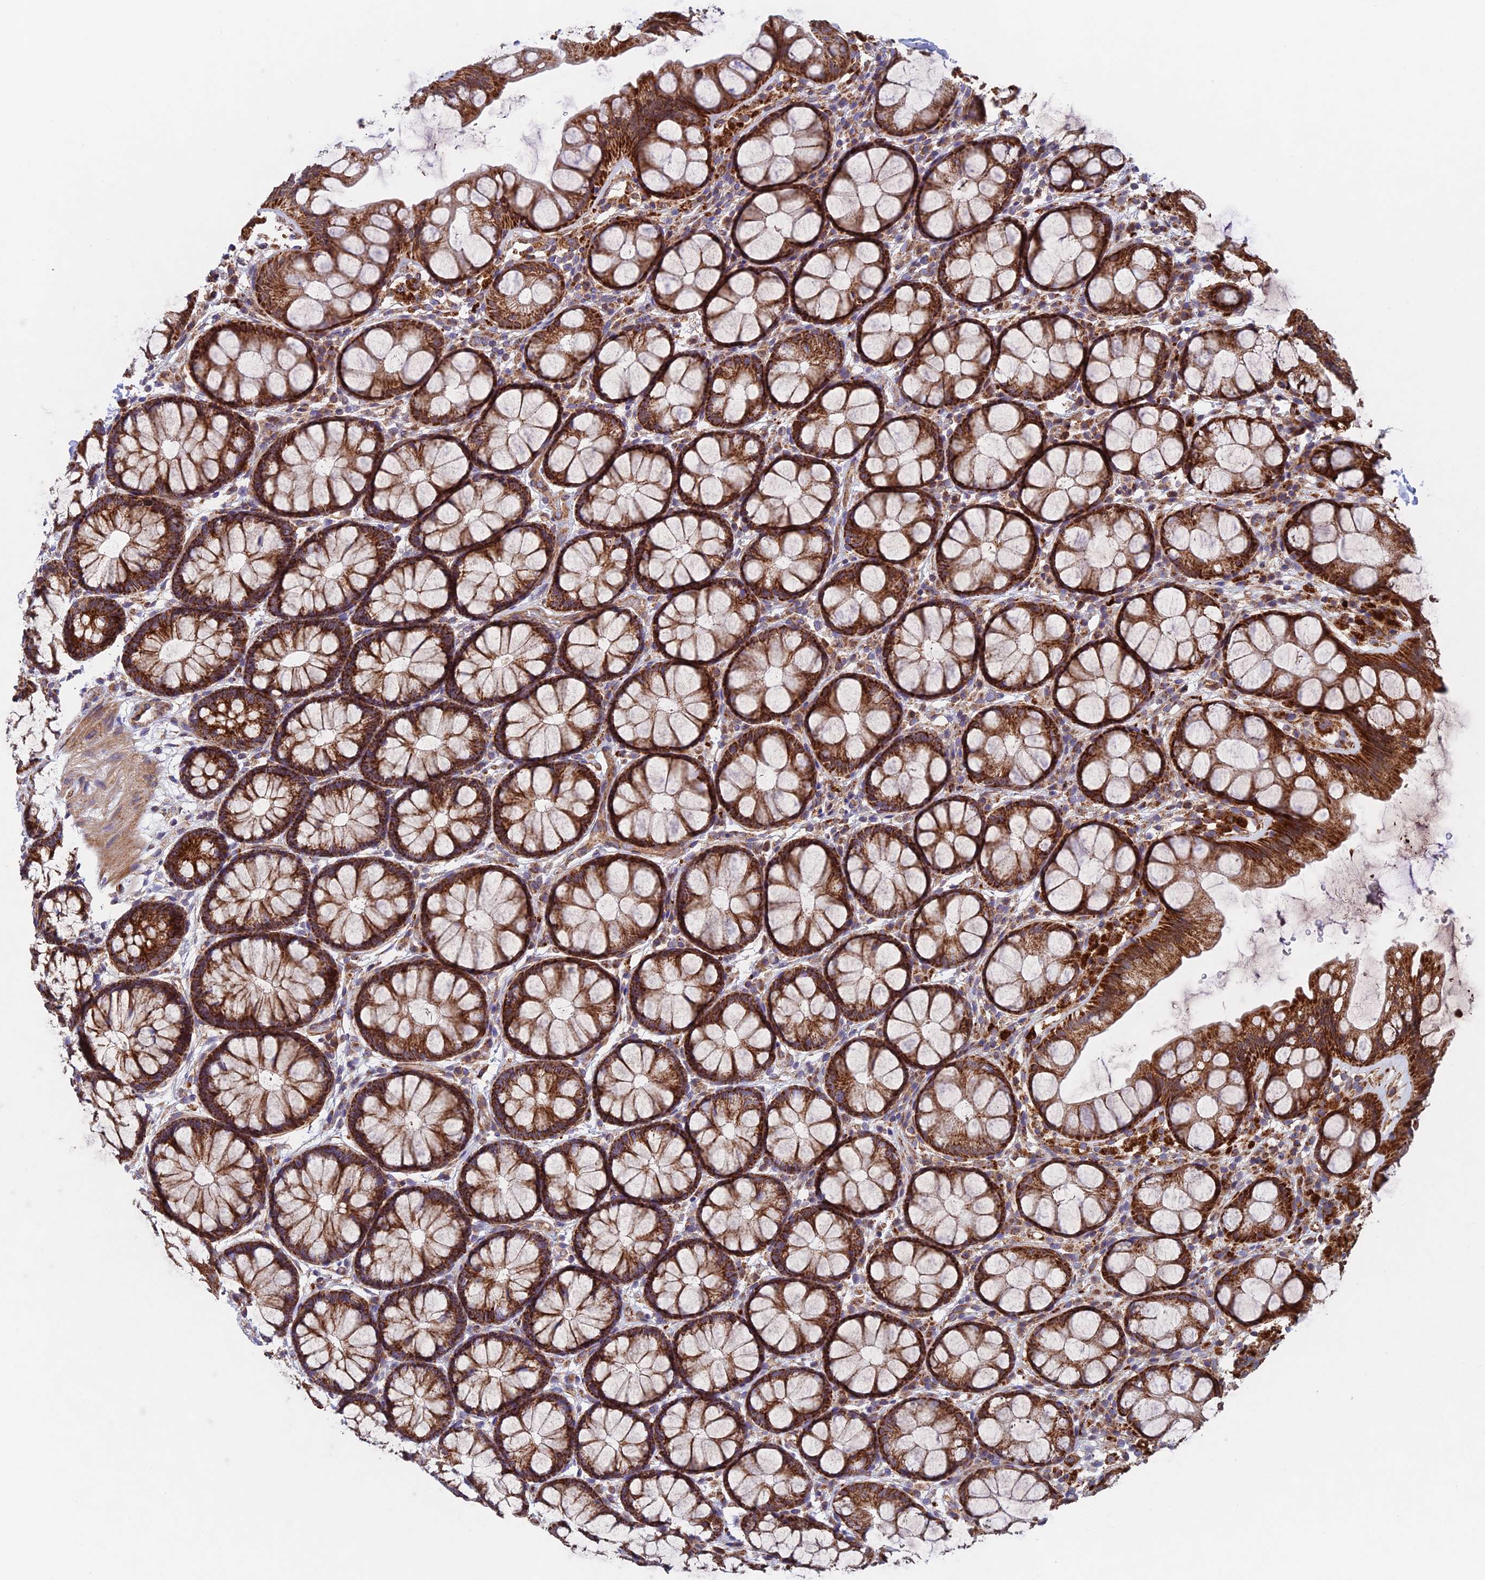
{"staining": {"intensity": "strong", "quantity": ">75%", "location": "cytoplasmic/membranous"}, "tissue": "colon", "cell_type": "Endothelial cells", "image_type": "normal", "snomed": [{"axis": "morphology", "description": "Normal tissue, NOS"}, {"axis": "topography", "description": "Colon"}], "caption": "Strong cytoplasmic/membranous positivity is seen in approximately >75% of endothelial cells in normal colon.", "gene": "MRPL1", "patient": {"sex": "male", "age": 47}}